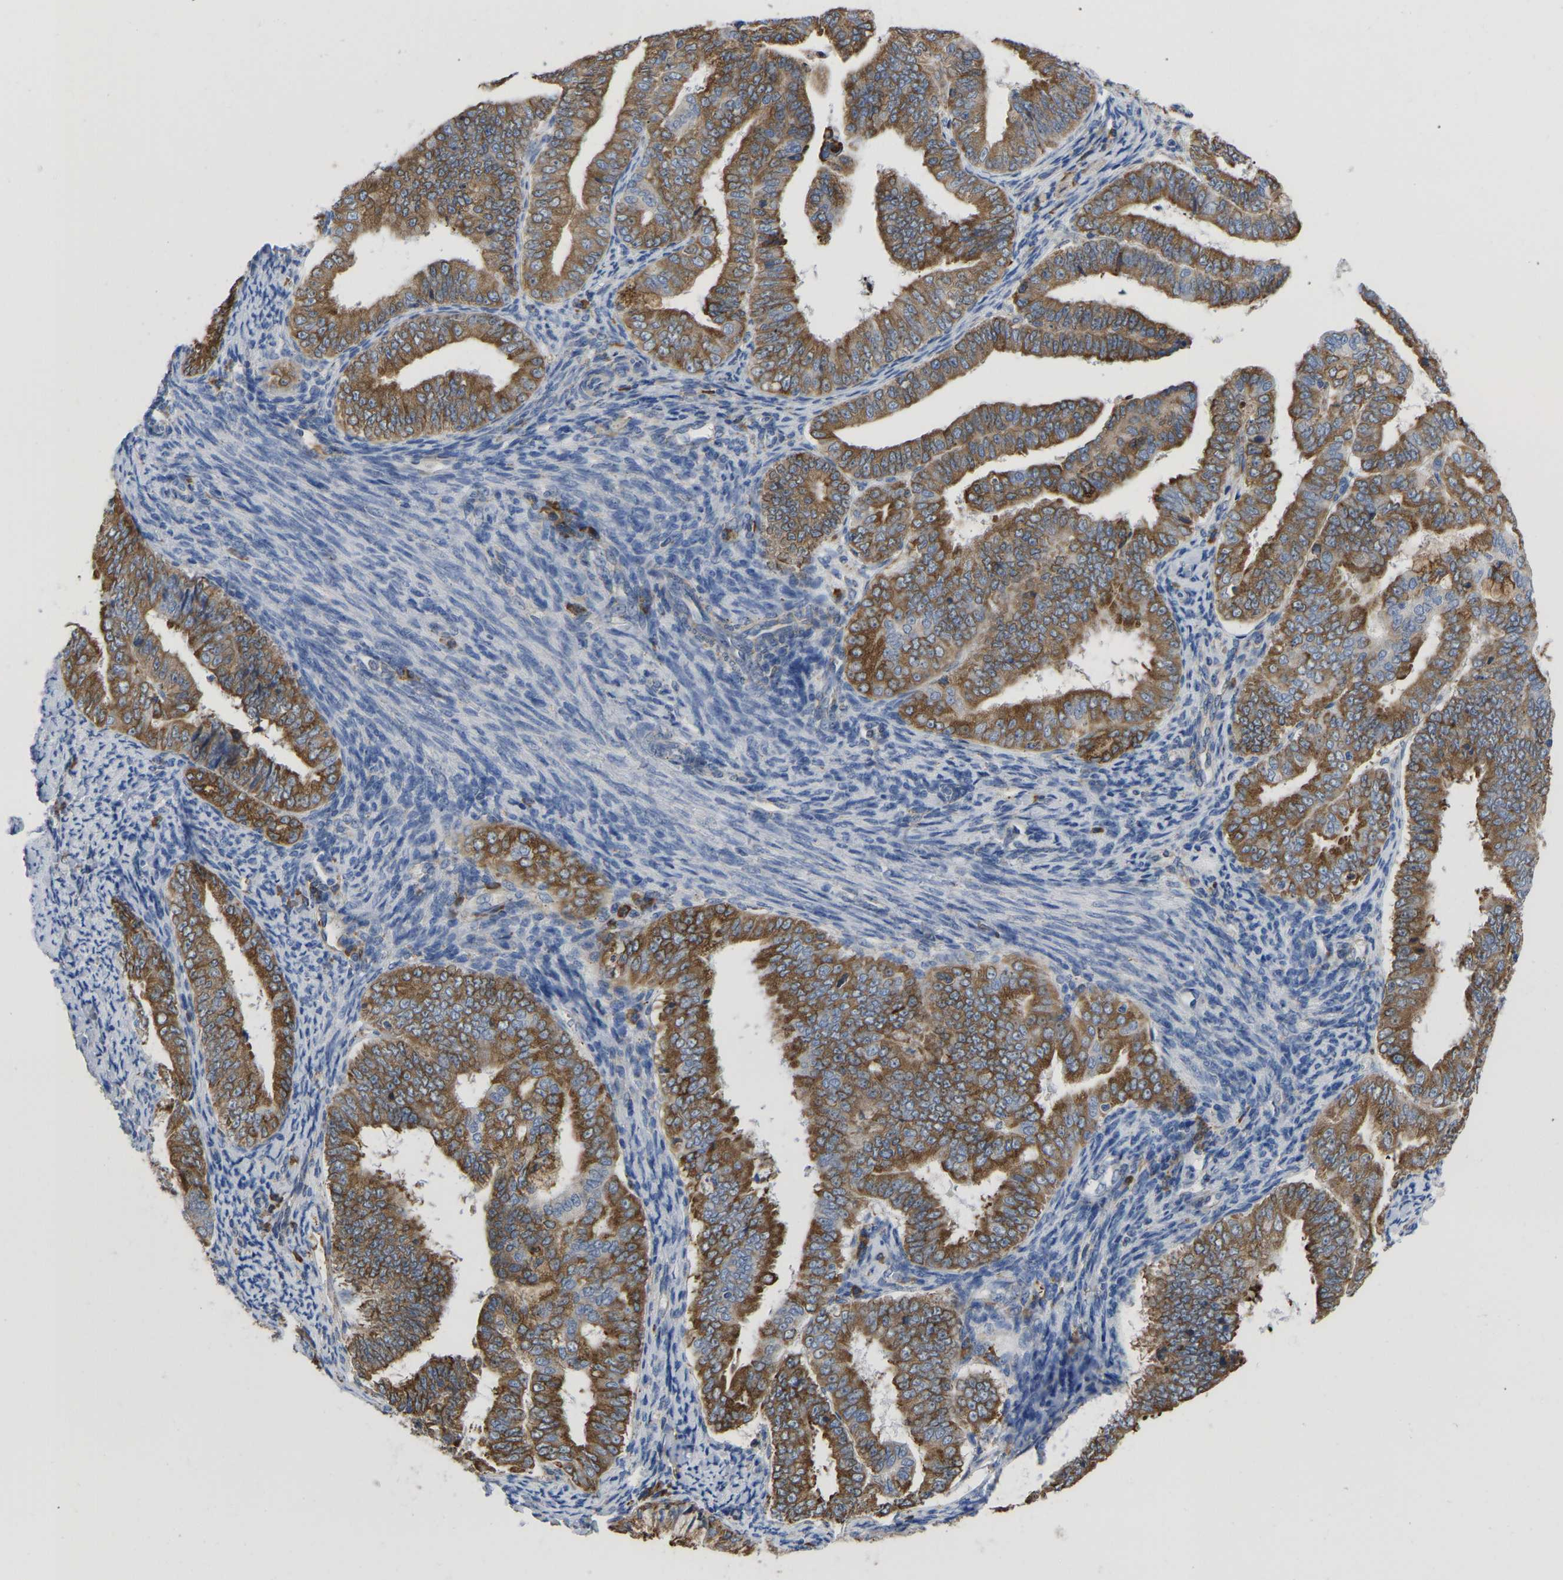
{"staining": {"intensity": "moderate", "quantity": ">75%", "location": "cytoplasmic/membranous"}, "tissue": "endometrial cancer", "cell_type": "Tumor cells", "image_type": "cancer", "snomed": [{"axis": "morphology", "description": "Adenocarcinoma, NOS"}, {"axis": "topography", "description": "Endometrium"}], "caption": "An immunohistochemistry (IHC) micrograph of tumor tissue is shown. Protein staining in brown highlights moderate cytoplasmic/membranous positivity in endometrial cancer within tumor cells.", "gene": "P4HB", "patient": {"sex": "female", "age": 63}}